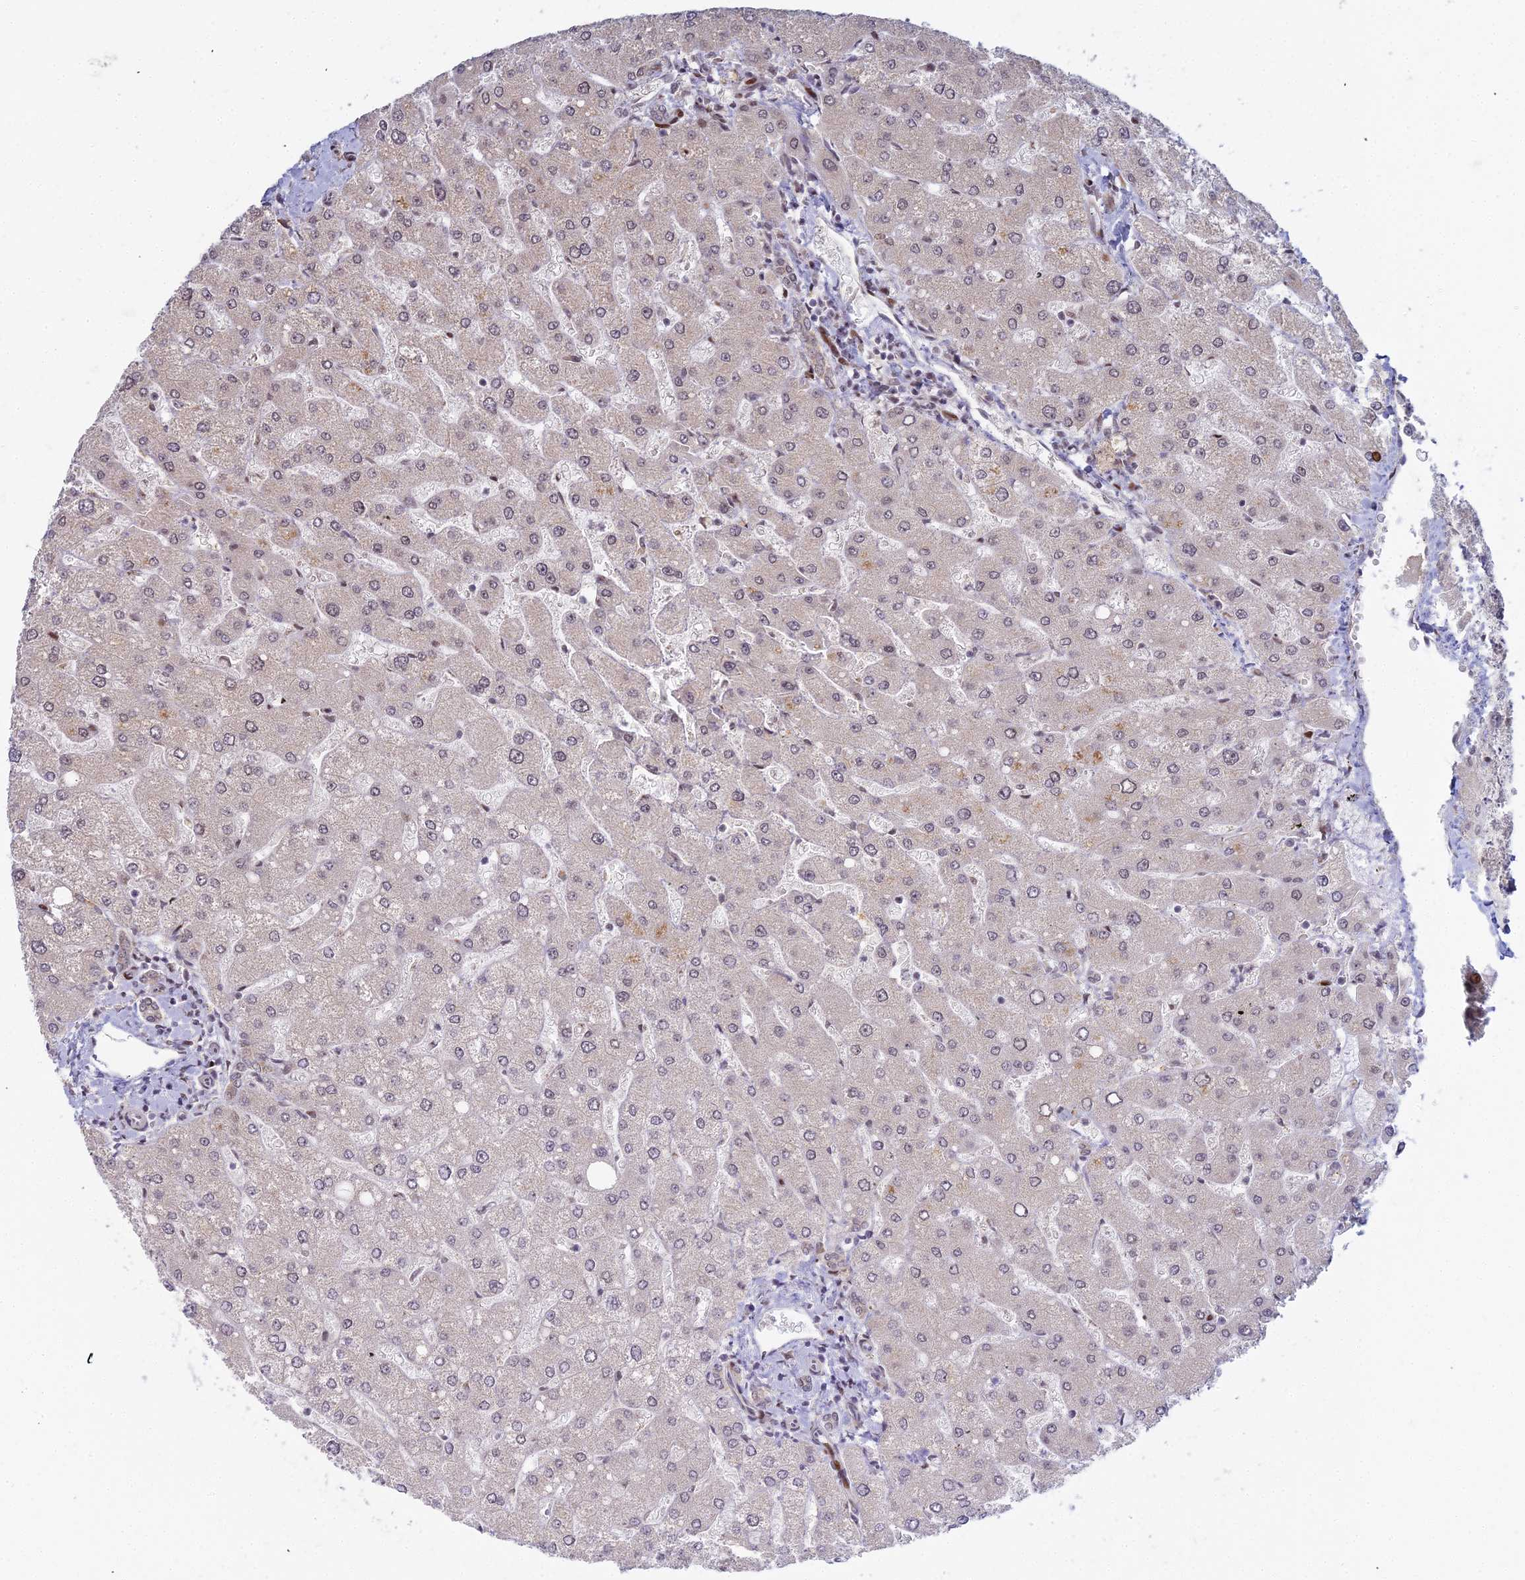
{"staining": {"intensity": "weak", "quantity": ">75%", "location": "nuclear"}, "tissue": "liver", "cell_type": "Cholangiocytes", "image_type": "normal", "snomed": [{"axis": "morphology", "description": "Normal tissue, NOS"}, {"axis": "topography", "description": "Liver"}], "caption": "A low amount of weak nuclear positivity is identified in about >75% of cholangiocytes in normal liver.", "gene": "ABCA2", "patient": {"sex": "male", "age": 55}}